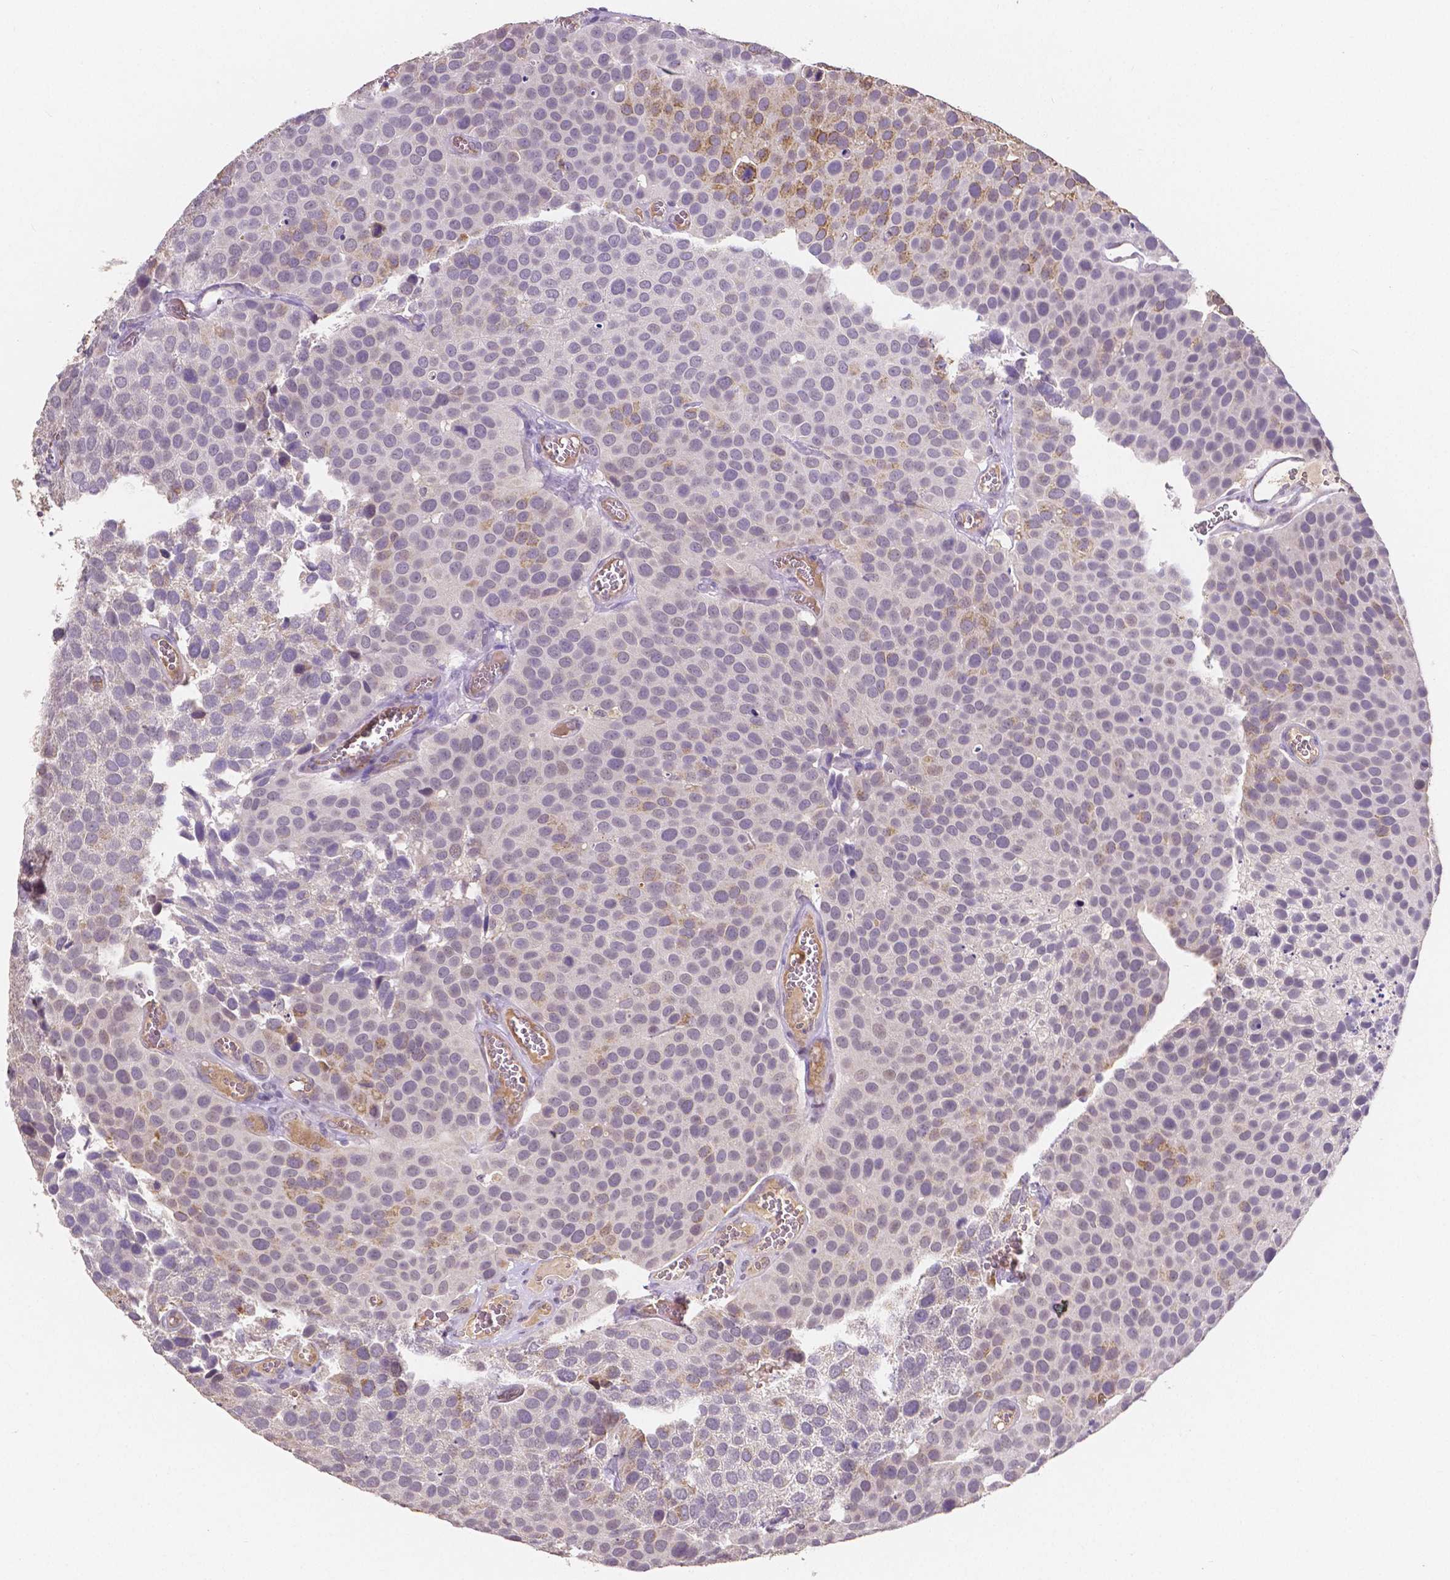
{"staining": {"intensity": "moderate", "quantity": "25%-75%", "location": "cytoplasmic/membranous"}, "tissue": "urothelial cancer", "cell_type": "Tumor cells", "image_type": "cancer", "snomed": [{"axis": "morphology", "description": "Urothelial carcinoma, Low grade"}, {"axis": "topography", "description": "Urinary bladder"}], "caption": "Low-grade urothelial carcinoma tissue shows moderate cytoplasmic/membranous expression in approximately 25%-75% of tumor cells", "gene": "ELAVL2", "patient": {"sex": "female", "age": 69}}